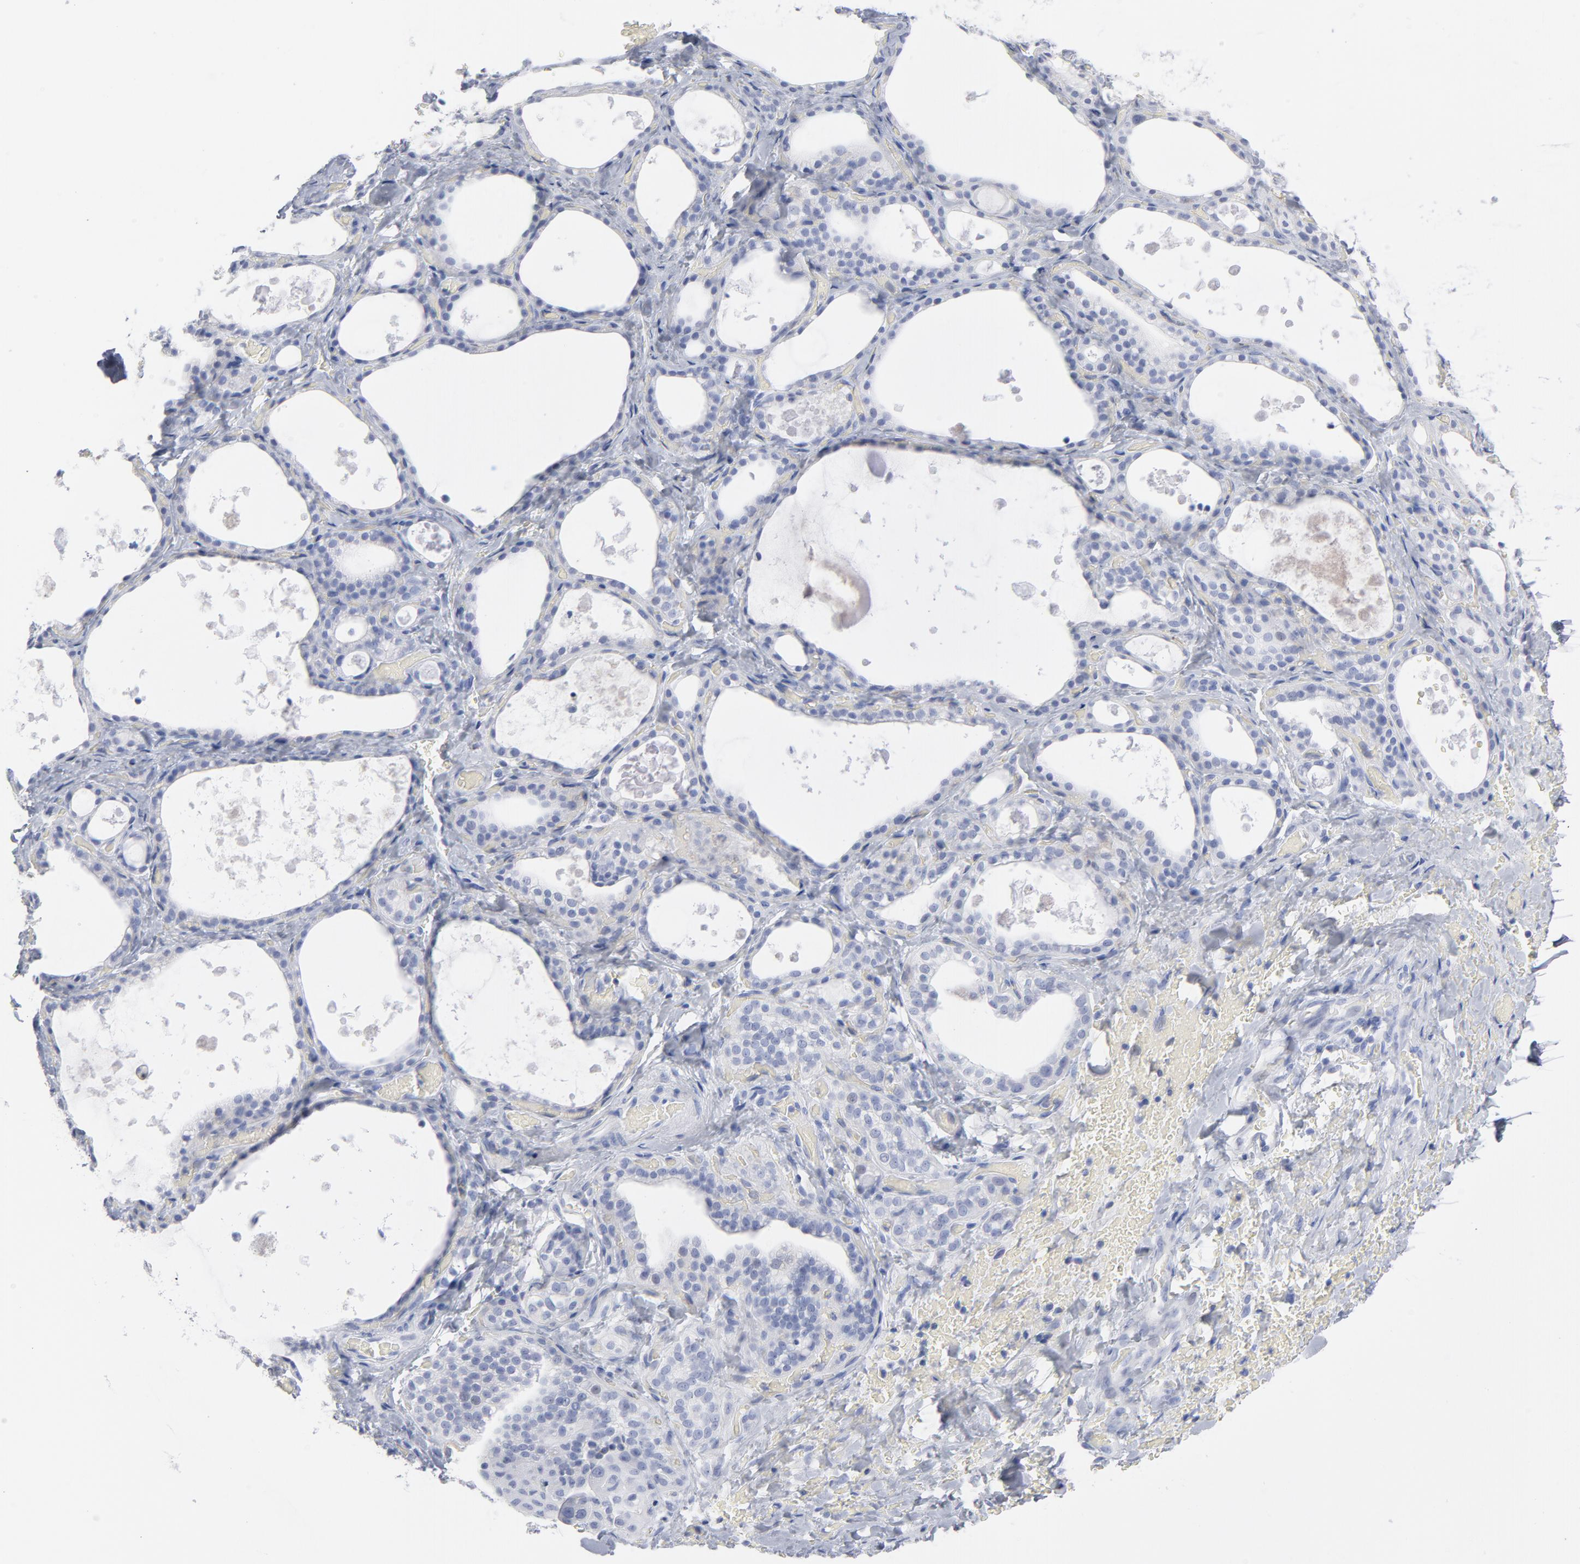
{"staining": {"intensity": "negative", "quantity": "none", "location": "none"}, "tissue": "thyroid gland", "cell_type": "Glandular cells", "image_type": "normal", "snomed": [{"axis": "morphology", "description": "Normal tissue, NOS"}, {"axis": "topography", "description": "Thyroid gland"}], "caption": "Micrograph shows no protein expression in glandular cells of normal thyroid gland.", "gene": "P2RY8", "patient": {"sex": "male", "age": 61}}